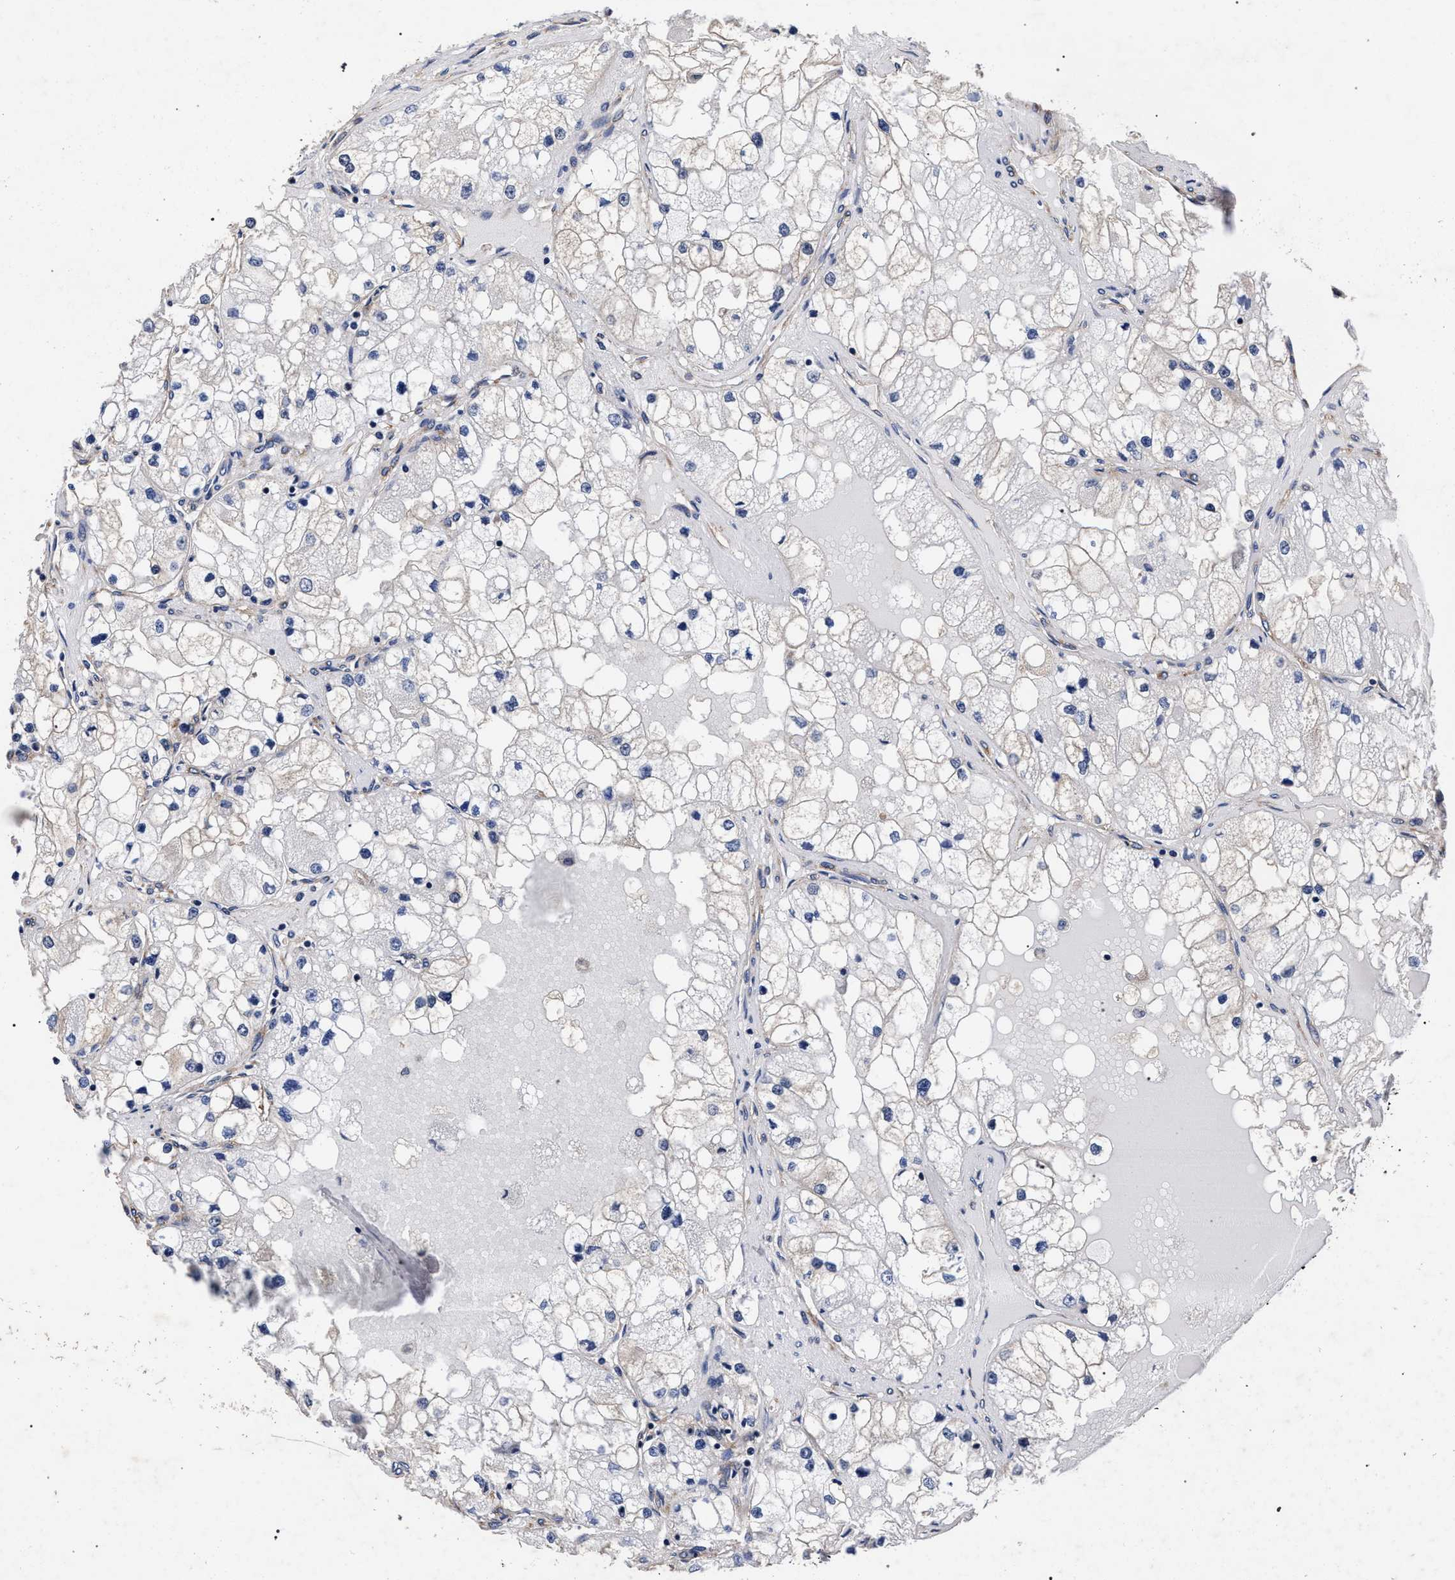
{"staining": {"intensity": "negative", "quantity": "none", "location": "none"}, "tissue": "renal cancer", "cell_type": "Tumor cells", "image_type": "cancer", "snomed": [{"axis": "morphology", "description": "Adenocarcinoma, NOS"}, {"axis": "topography", "description": "Kidney"}], "caption": "High power microscopy histopathology image of an immunohistochemistry micrograph of renal cancer (adenocarcinoma), revealing no significant staining in tumor cells. (IHC, brightfield microscopy, high magnification).", "gene": "CFAP95", "patient": {"sex": "male", "age": 68}}